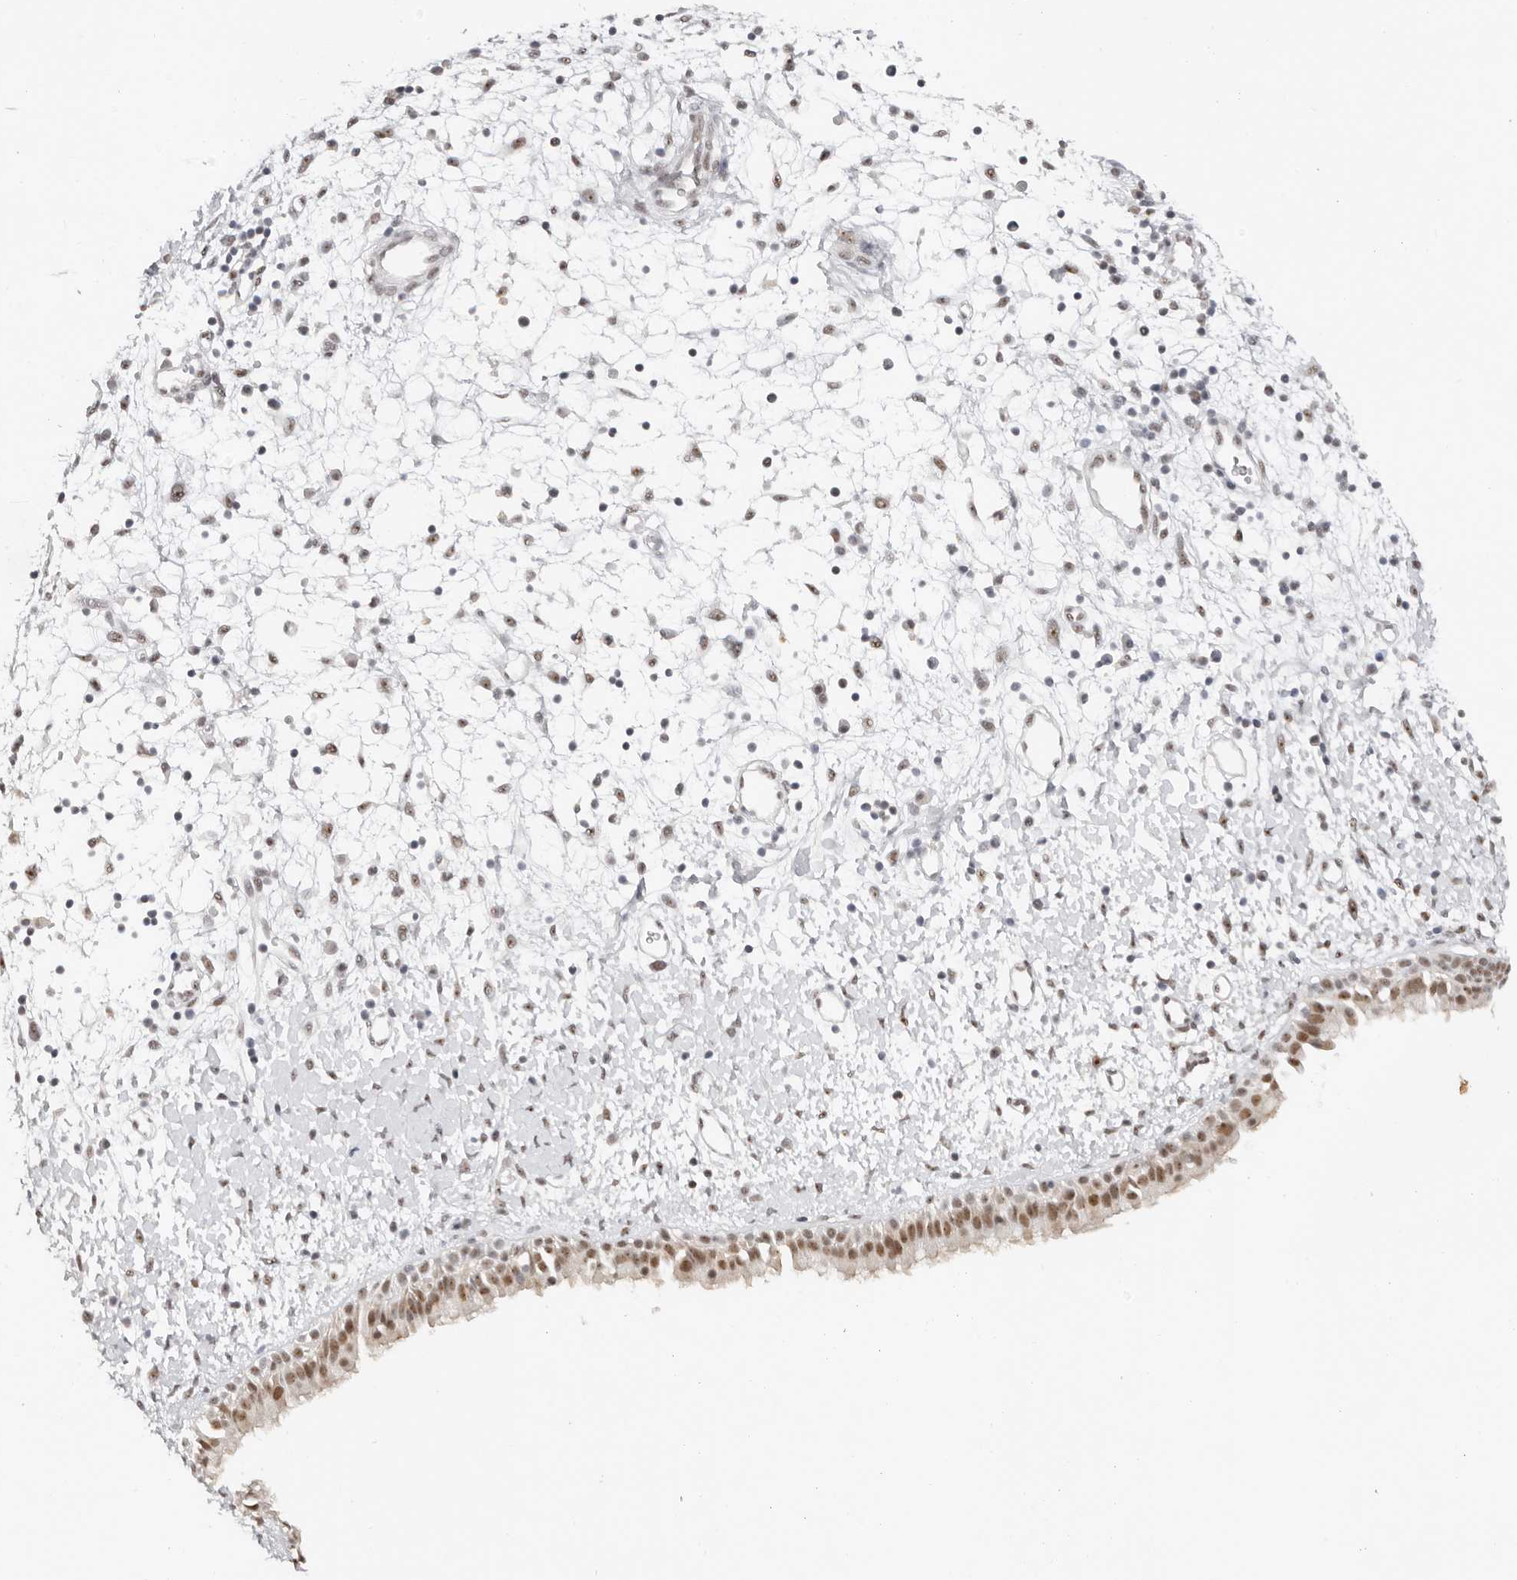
{"staining": {"intensity": "moderate", "quantity": ">75%", "location": "nuclear"}, "tissue": "nasopharynx", "cell_type": "Respiratory epithelial cells", "image_type": "normal", "snomed": [{"axis": "morphology", "description": "Normal tissue, NOS"}, {"axis": "topography", "description": "Nasopharynx"}], "caption": "Human nasopharynx stained for a protein (brown) demonstrates moderate nuclear positive positivity in approximately >75% of respiratory epithelial cells.", "gene": "LARP7", "patient": {"sex": "male", "age": 22}}